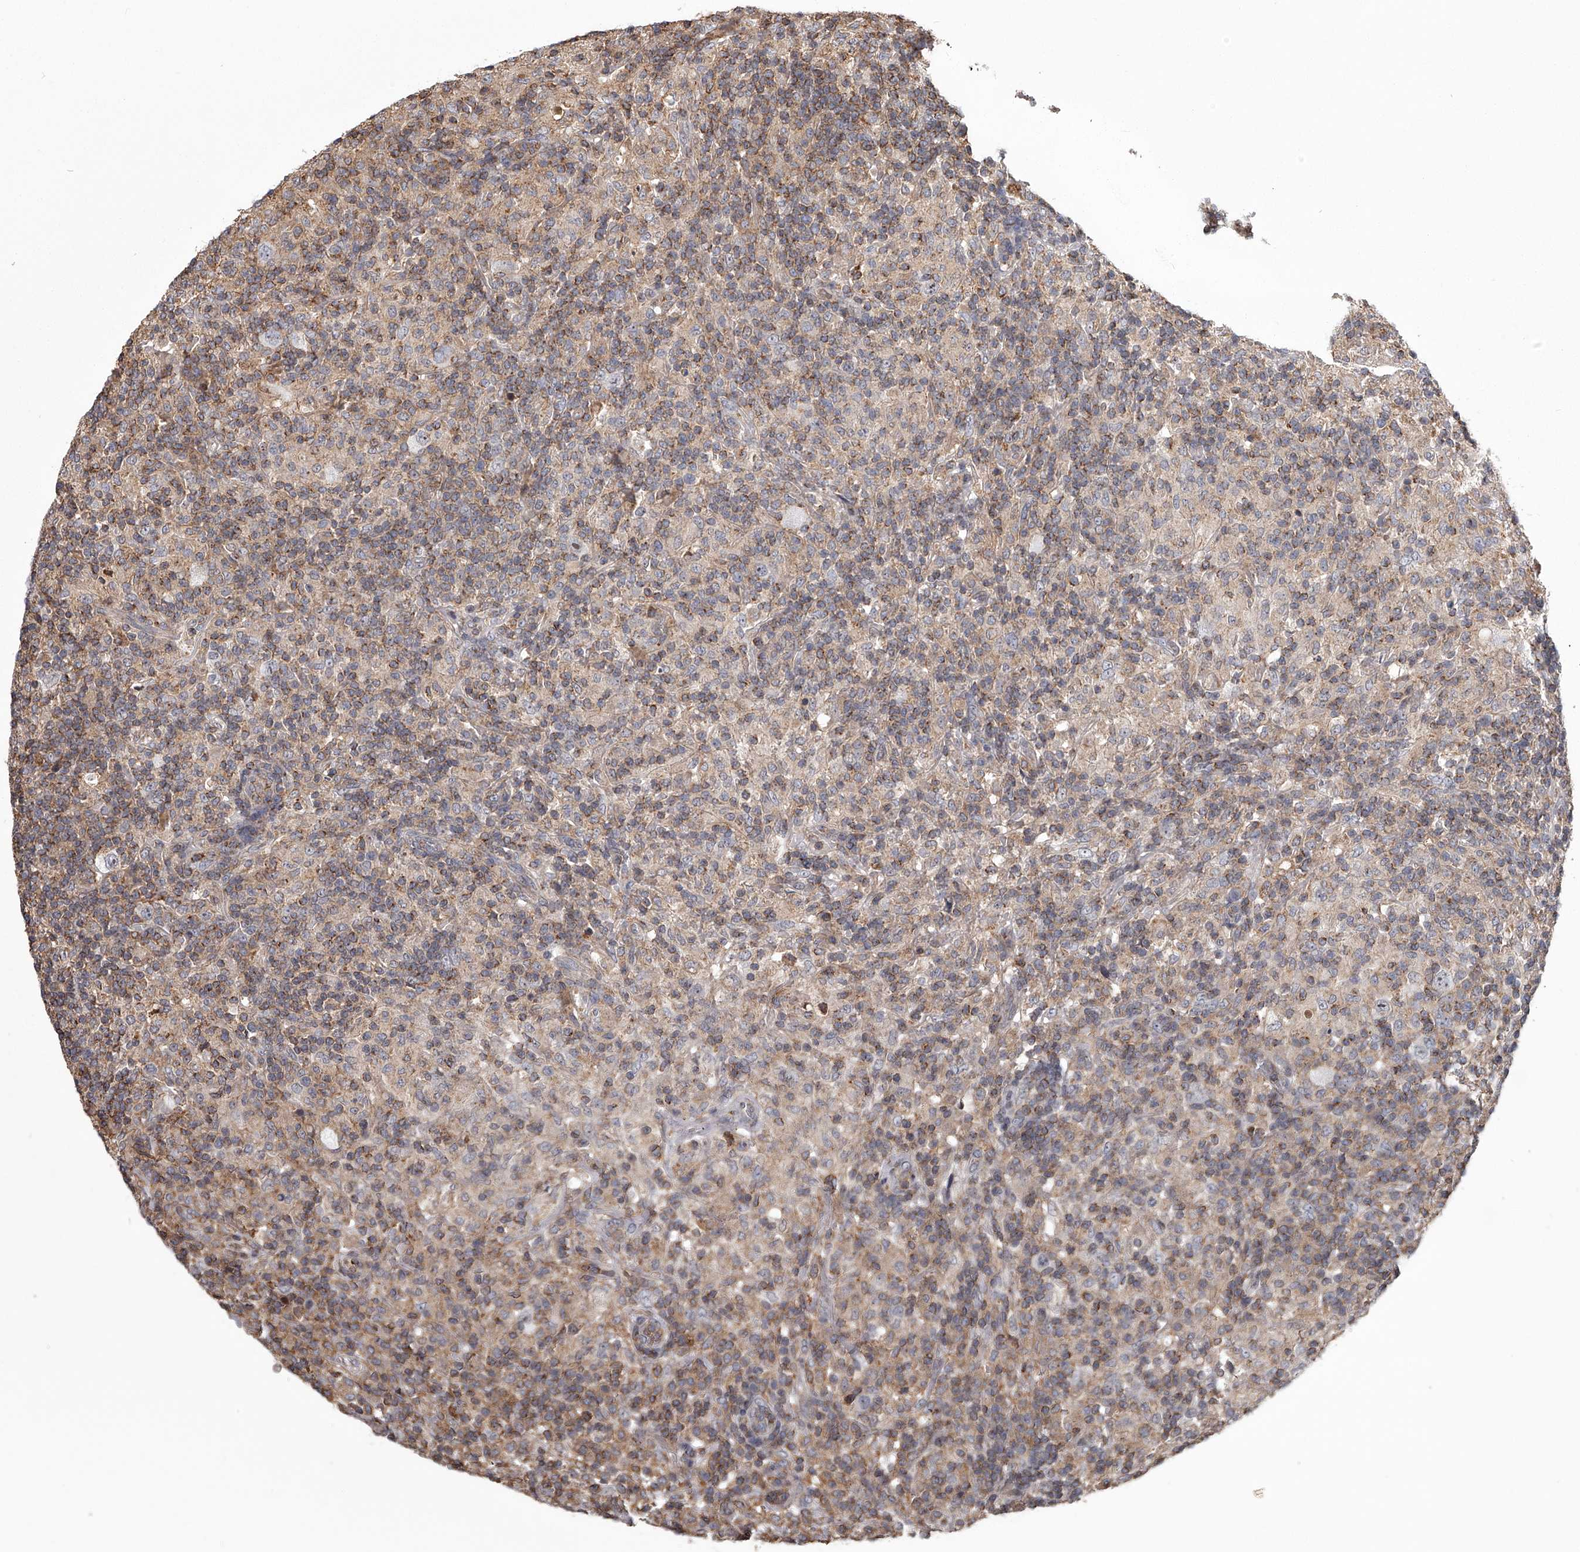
{"staining": {"intensity": "weak", "quantity": "<25%", "location": "nuclear"}, "tissue": "lymphoma", "cell_type": "Tumor cells", "image_type": "cancer", "snomed": [{"axis": "morphology", "description": "Hodgkin's disease, NOS"}, {"axis": "topography", "description": "Lymph node"}], "caption": "Tumor cells show no significant protein positivity in lymphoma.", "gene": "RRP36", "patient": {"sex": "male", "age": 70}}